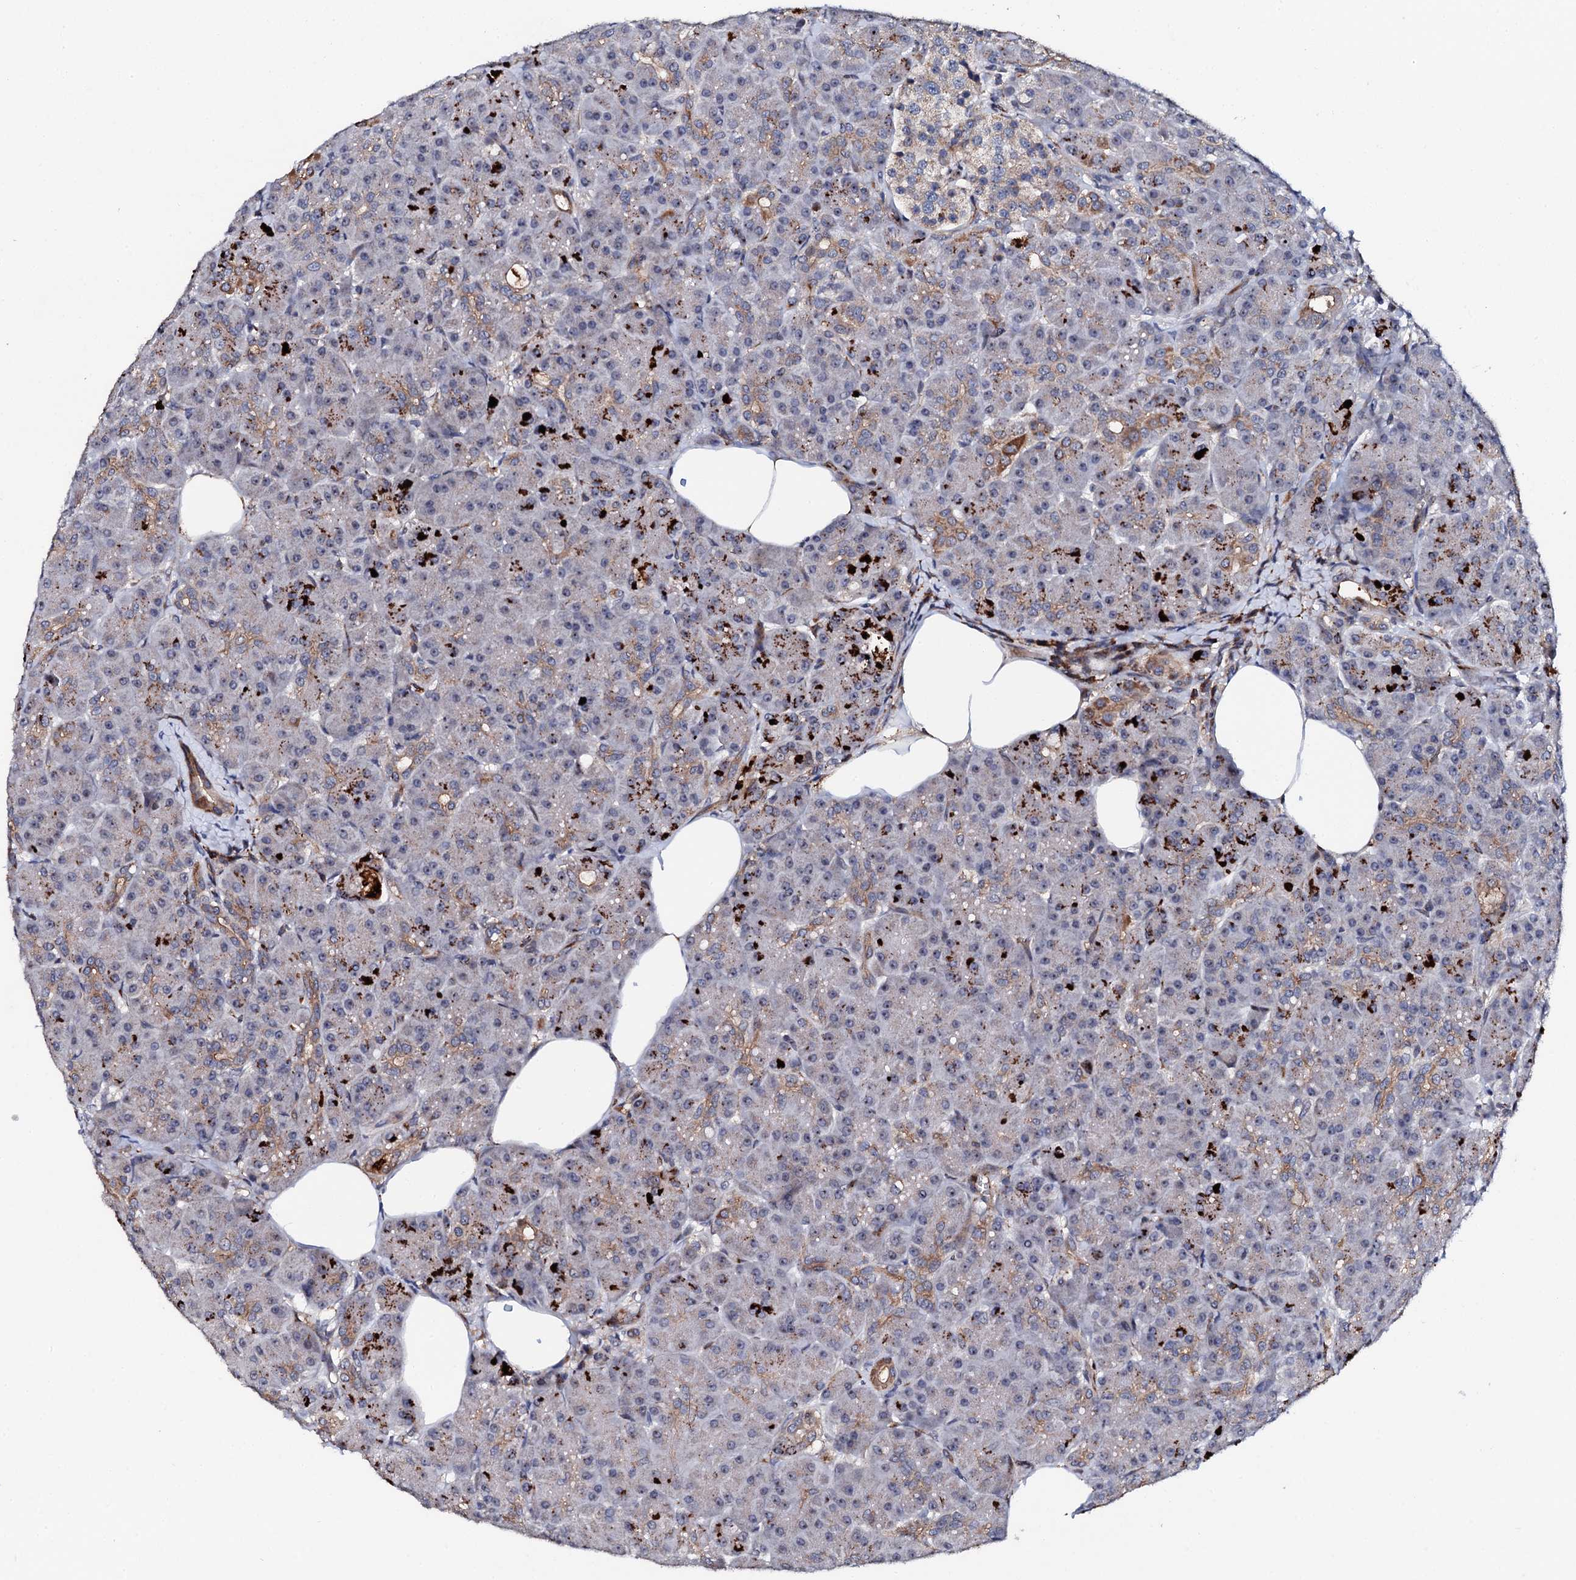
{"staining": {"intensity": "strong", "quantity": "<25%", "location": "cytoplasmic/membranous"}, "tissue": "pancreas", "cell_type": "Exocrine glandular cells", "image_type": "normal", "snomed": [{"axis": "morphology", "description": "Normal tissue, NOS"}, {"axis": "topography", "description": "Pancreas"}], "caption": "Pancreas stained for a protein demonstrates strong cytoplasmic/membranous positivity in exocrine glandular cells. (DAB IHC, brown staining for protein, blue staining for nuclei).", "gene": "GTPBP4", "patient": {"sex": "male", "age": 63}}